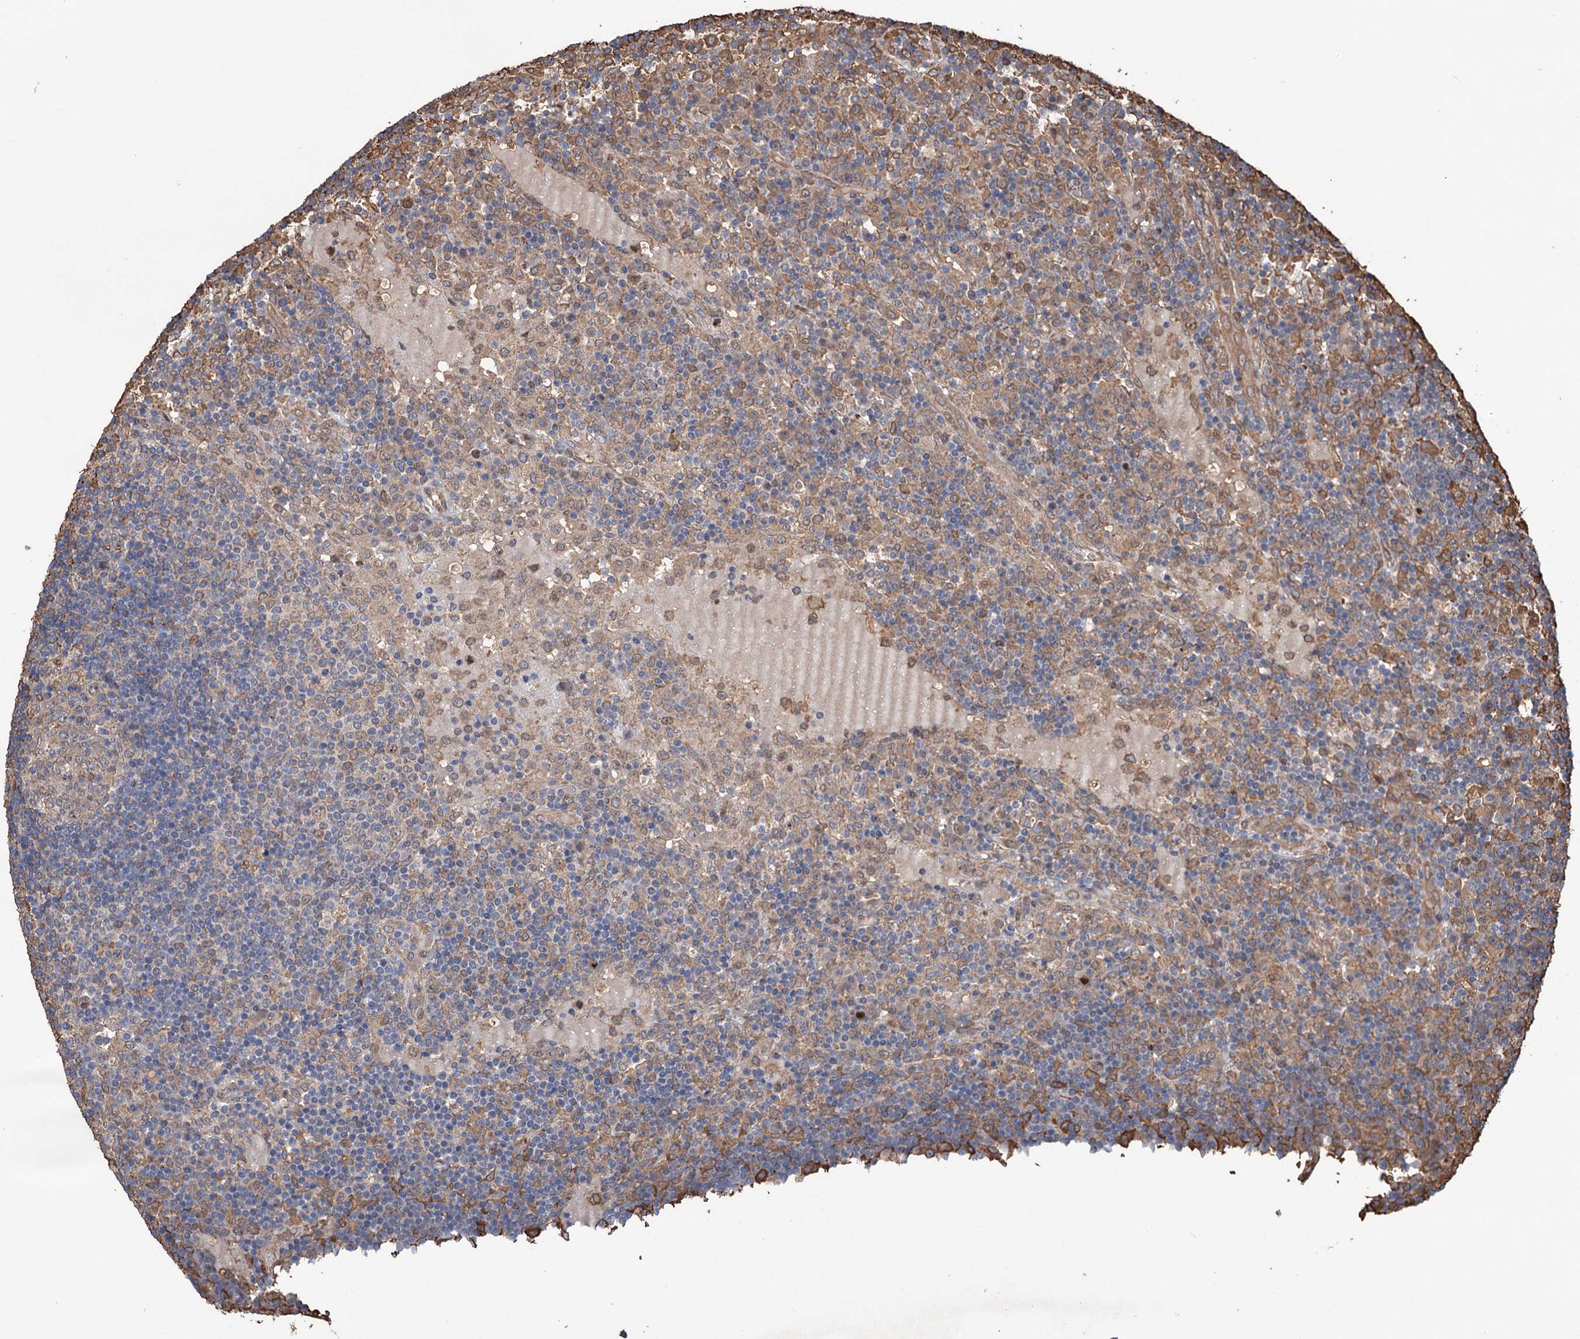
{"staining": {"intensity": "strong", "quantity": "25%-75%", "location": "cytoplasmic/membranous,nuclear"}, "tissue": "lymph node", "cell_type": "Germinal center cells", "image_type": "normal", "snomed": [{"axis": "morphology", "description": "Normal tissue, NOS"}, {"axis": "topography", "description": "Lymph node"}], "caption": "Protein staining of unremarkable lymph node shows strong cytoplasmic/membranous,nuclear positivity in about 25%-75% of germinal center cells.", "gene": "NCAPD2", "patient": {"sex": "female", "age": 53}}